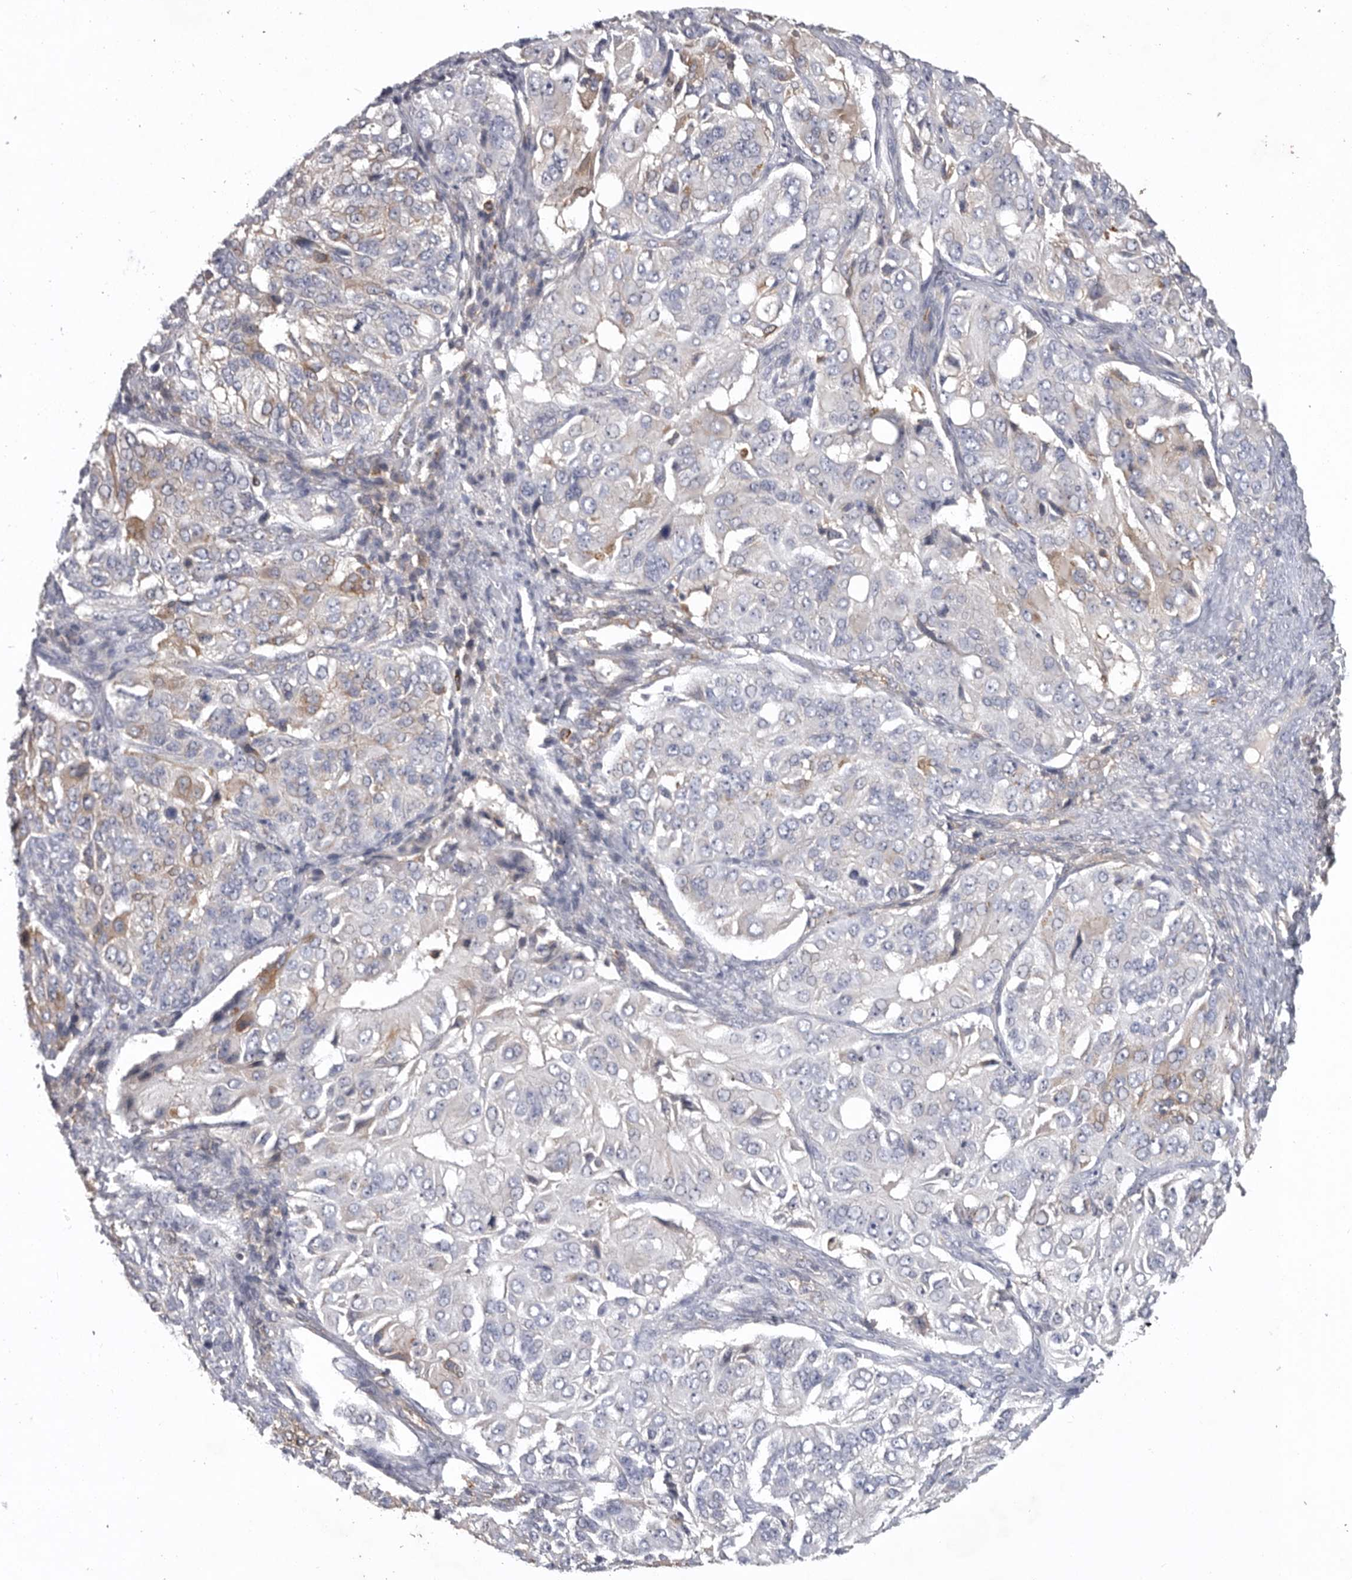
{"staining": {"intensity": "weak", "quantity": "<25%", "location": "cytoplasmic/membranous"}, "tissue": "ovarian cancer", "cell_type": "Tumor cells", "image_type": "cancer", "snomed": [{"axis": "morphology", "description": "Carcinoma, endometroid"}, {"axis": "topography", "description": "Ovary"}], "caption": "The histopathology image demonstrates no significant positivity in tumor cells of ovarian endometroid carcinoma. Nuclei are stained in blue.", "gene": "C1orf109", "patient": {"sex": "female", "age": 51}}